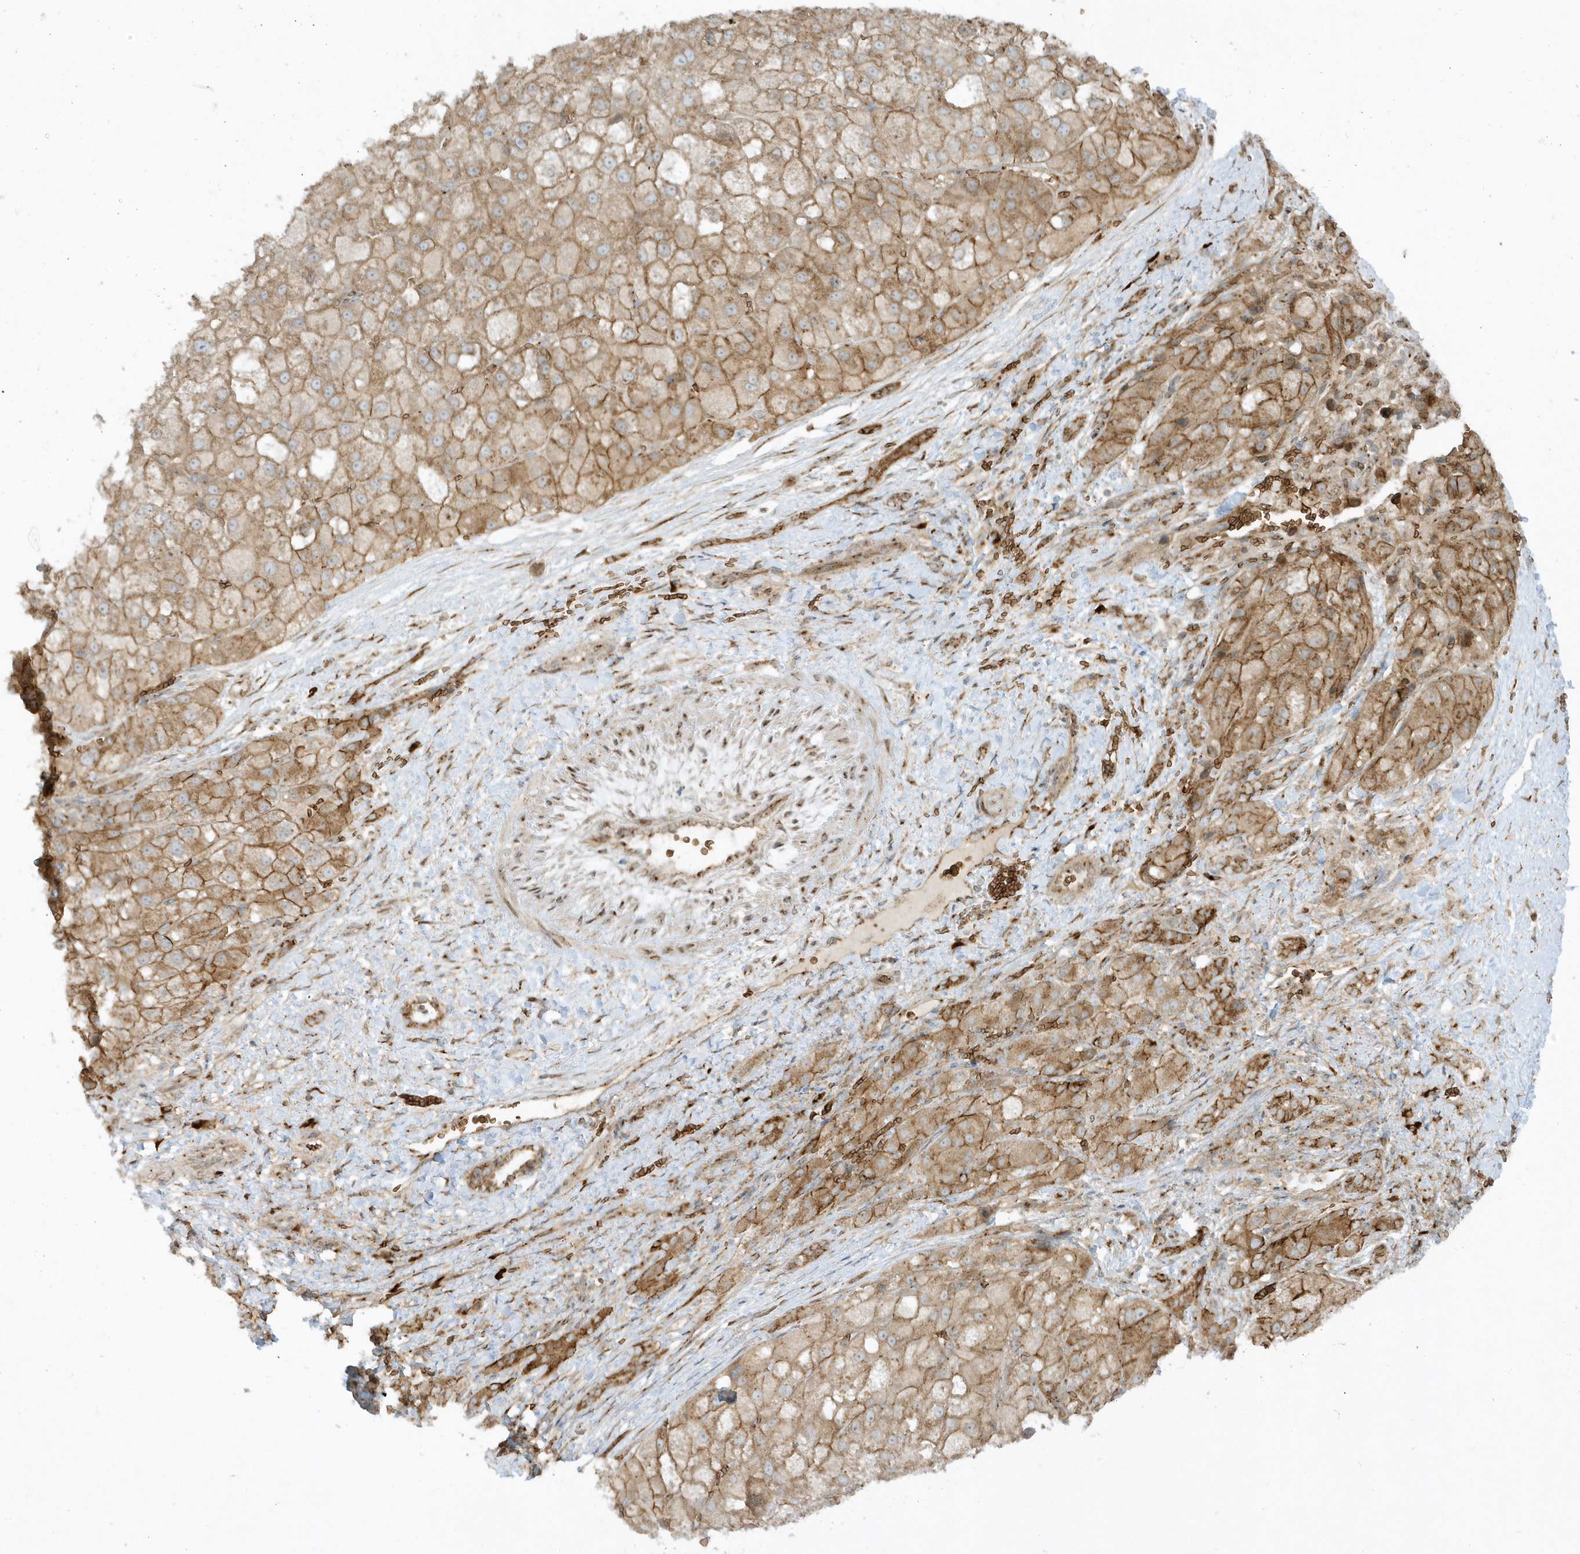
{"staining": {"intensity": "moderate", "quantity": ">75%", "location": "cytoplasmic/membranous"}, "tissue": "liver cancer", "cell_type": "Tumor cells", "image_type": "cancer", "snomed": [{"axis": "morphology", "description": "Carcinoma, Hepatocellular, NOS"}, {"axis": "topography", "description": "Liver"}], "caption": "Liver hepatocellular carcinoma stained for a protein exhibits moderate cytoplasmic/membranous positivity in tumor cells.", "gene": "RPP40", "patient": {"sex": "male", "age": 57}}